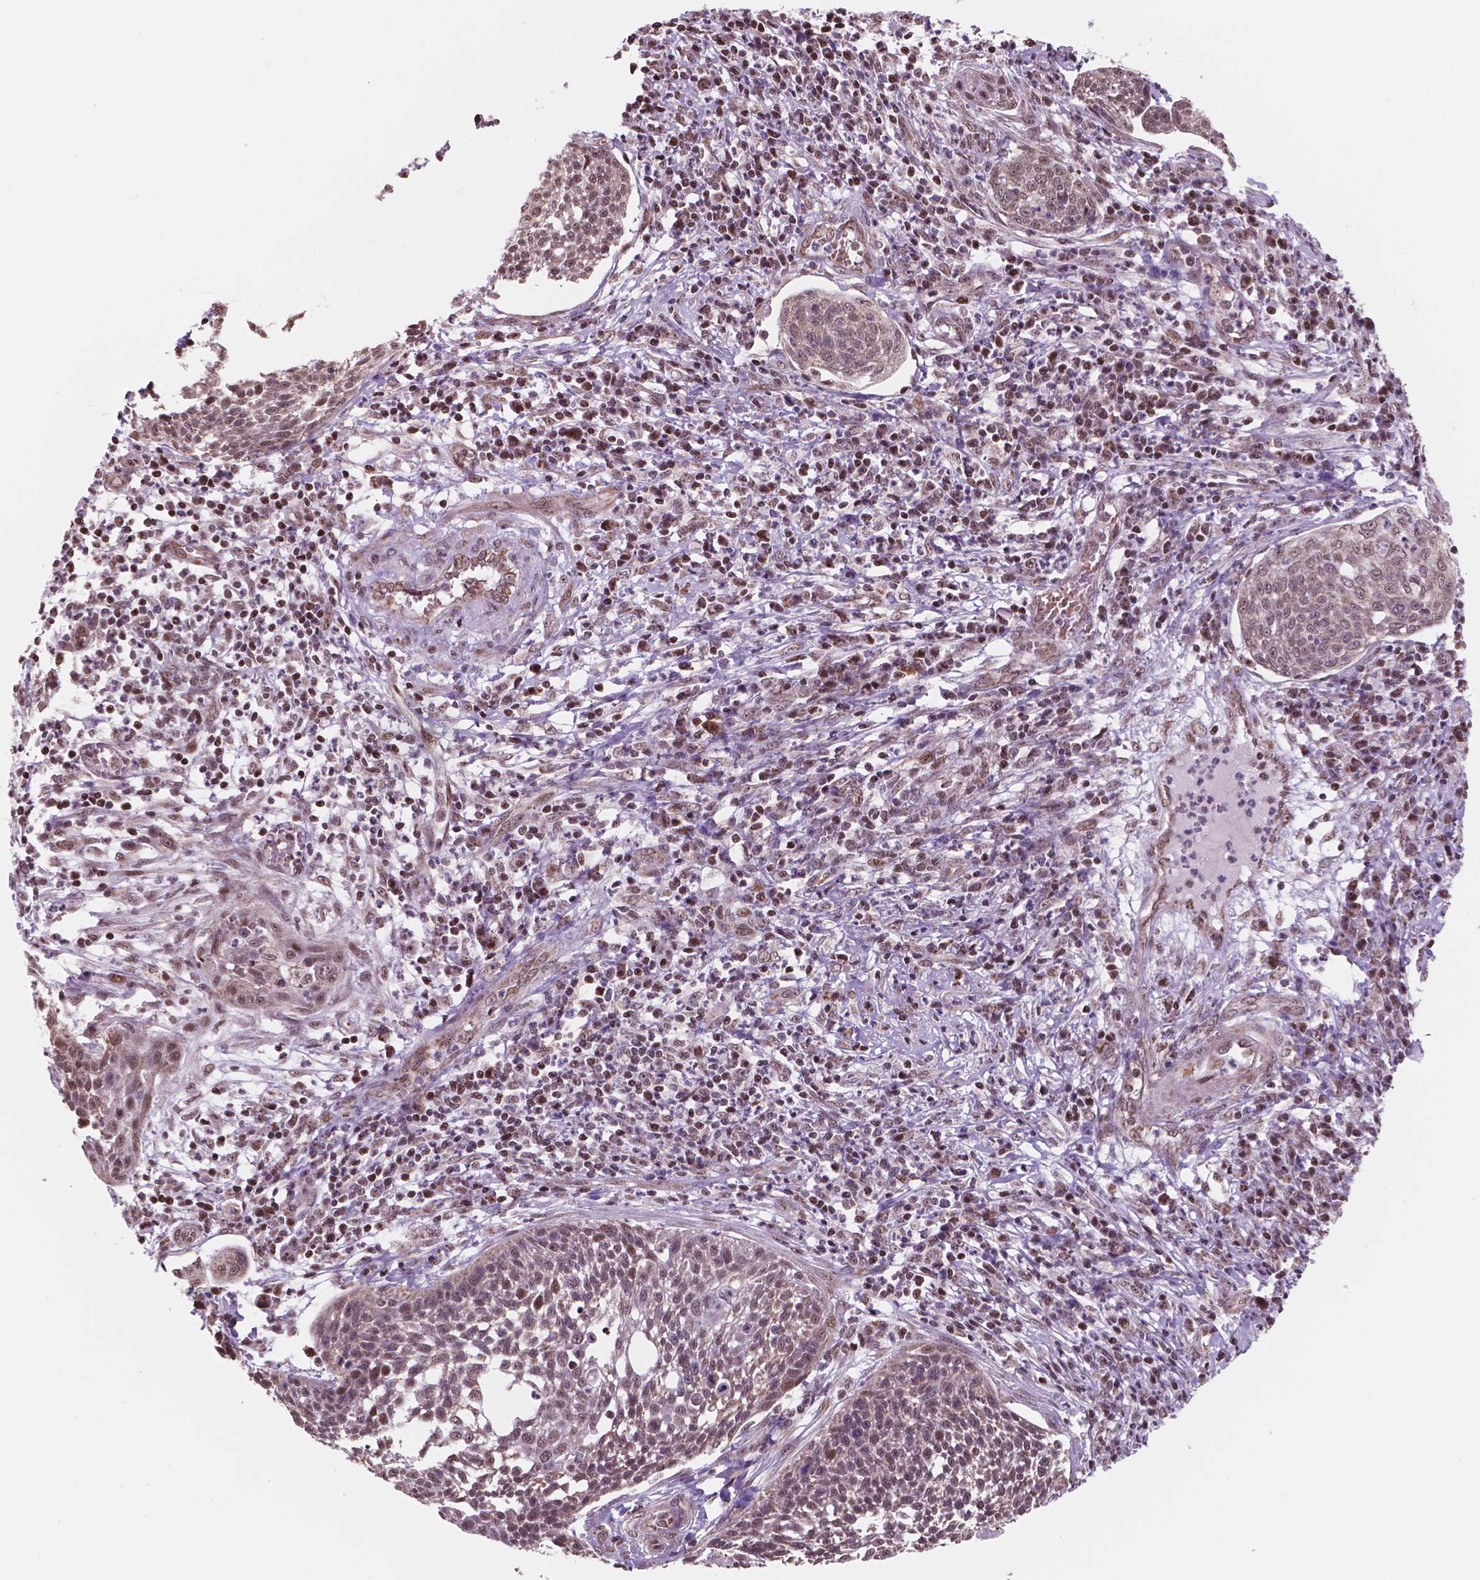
{"staining": {"intensity": "moderate", "quantity": ">75%", "location": "nuclear"}, "tissue": "cervical cancer", "cell_type": "Tumor cells", "image_type": "cancer", "snomed": [{"axis": "morphology", "description": "Squamous cell carcinoma, NOS"}, {"axis": "topography", "description": "Cervix"}], "caption": "Cervical cancer stained for a protein shows moderate nuclear positivity in tumor cells.", "gene": "NDUFA10", "patient": {"sex": "female", "age": 34}}